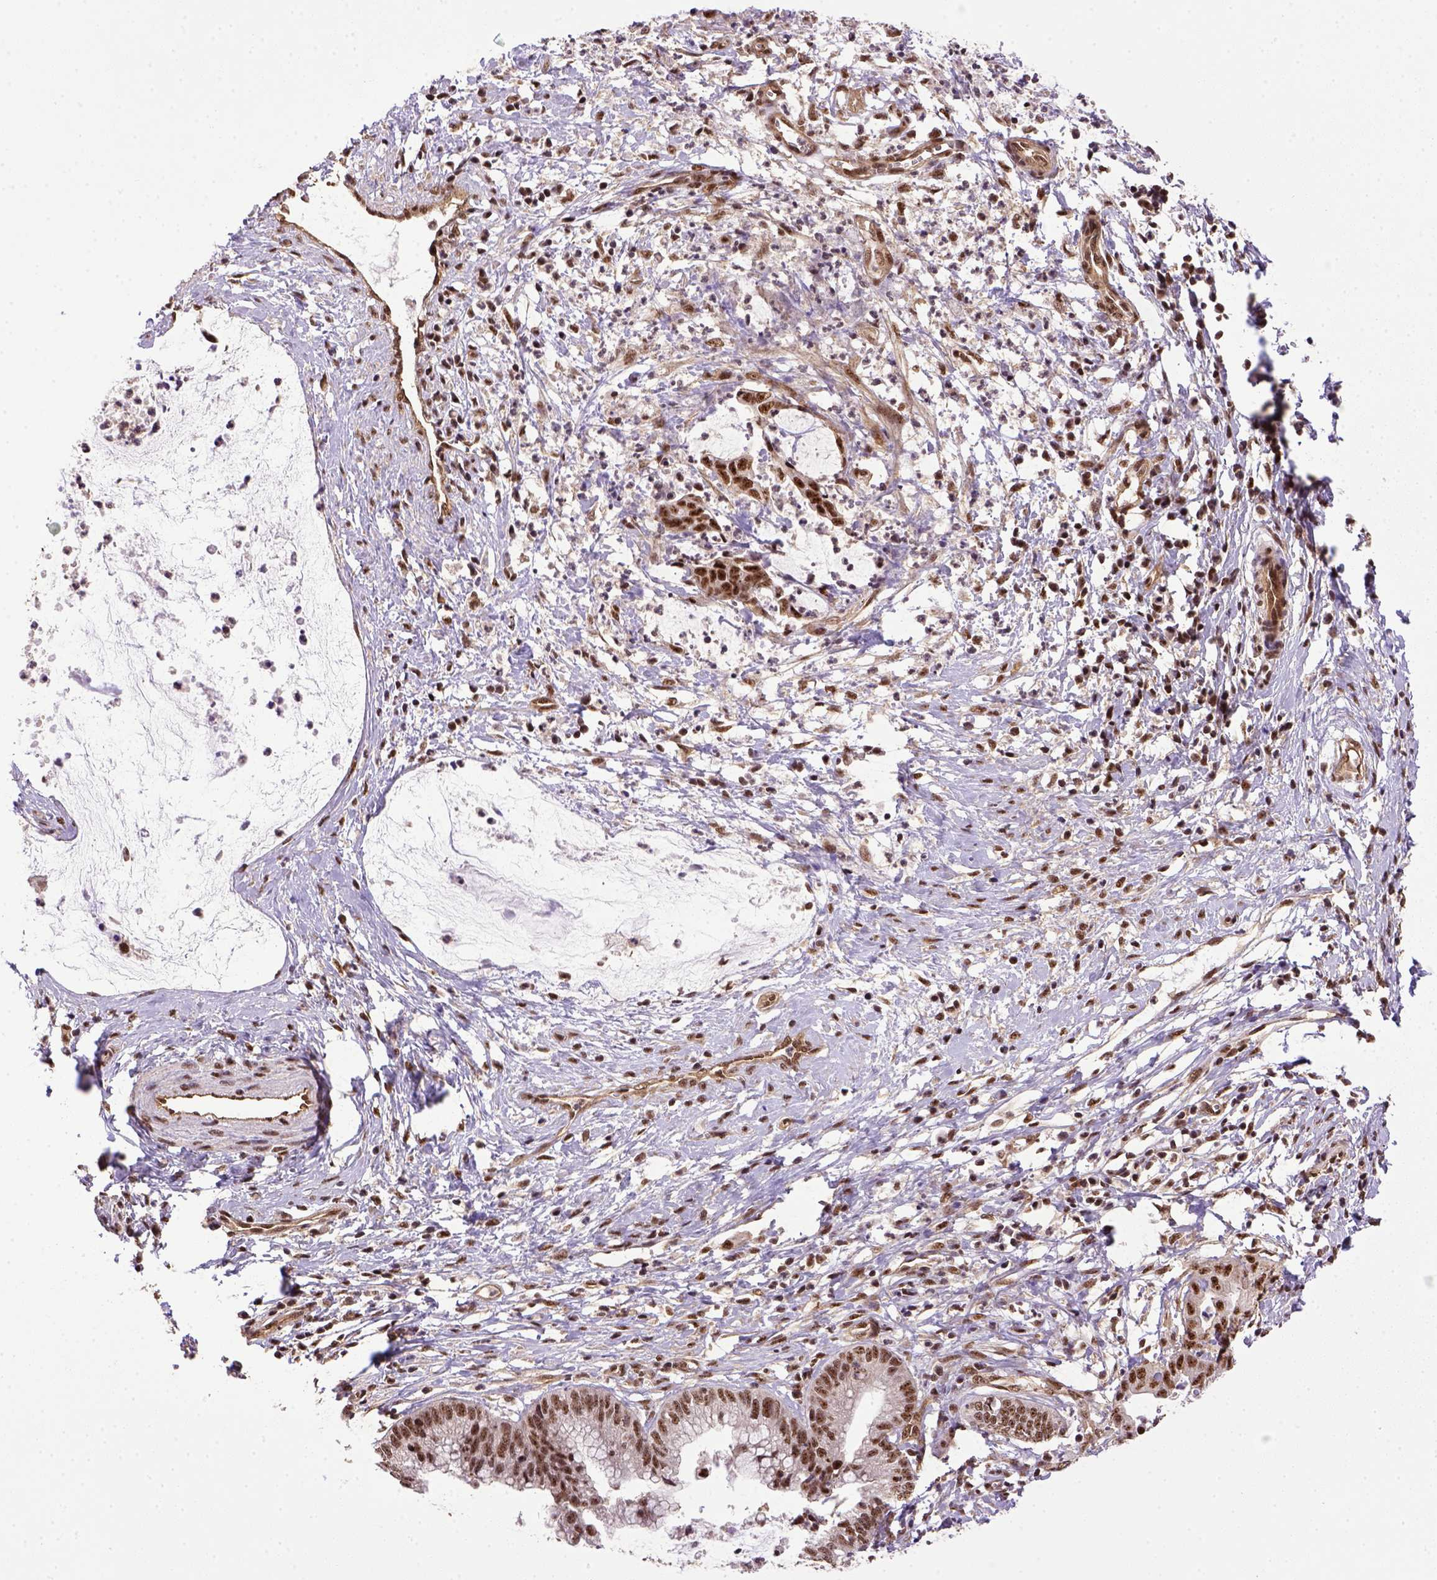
{"staining": {"intensity": "moderate", "quantity": ">75%", "location": "nuclear"}, "tissue": "cervical cancer", "cell_type": "Tumor cells", "image_type": "cancer", "snomed": [{"axis": "morphology", "description": "Normal tissue, NOS"}, {"axis": "morphology", "description": "Adenocarcinoma, NOS"}, {"axis": "topography", "description": "Cervix"}], "caption": "Immunohistochemical staining of human cervical cancer (adenocarcinoma) reveals medium levels of moderate nuclear positivity in about >75% of tumor cells.", "gene": "PPIG", "patient": {"sex": "female", "age": 38}}